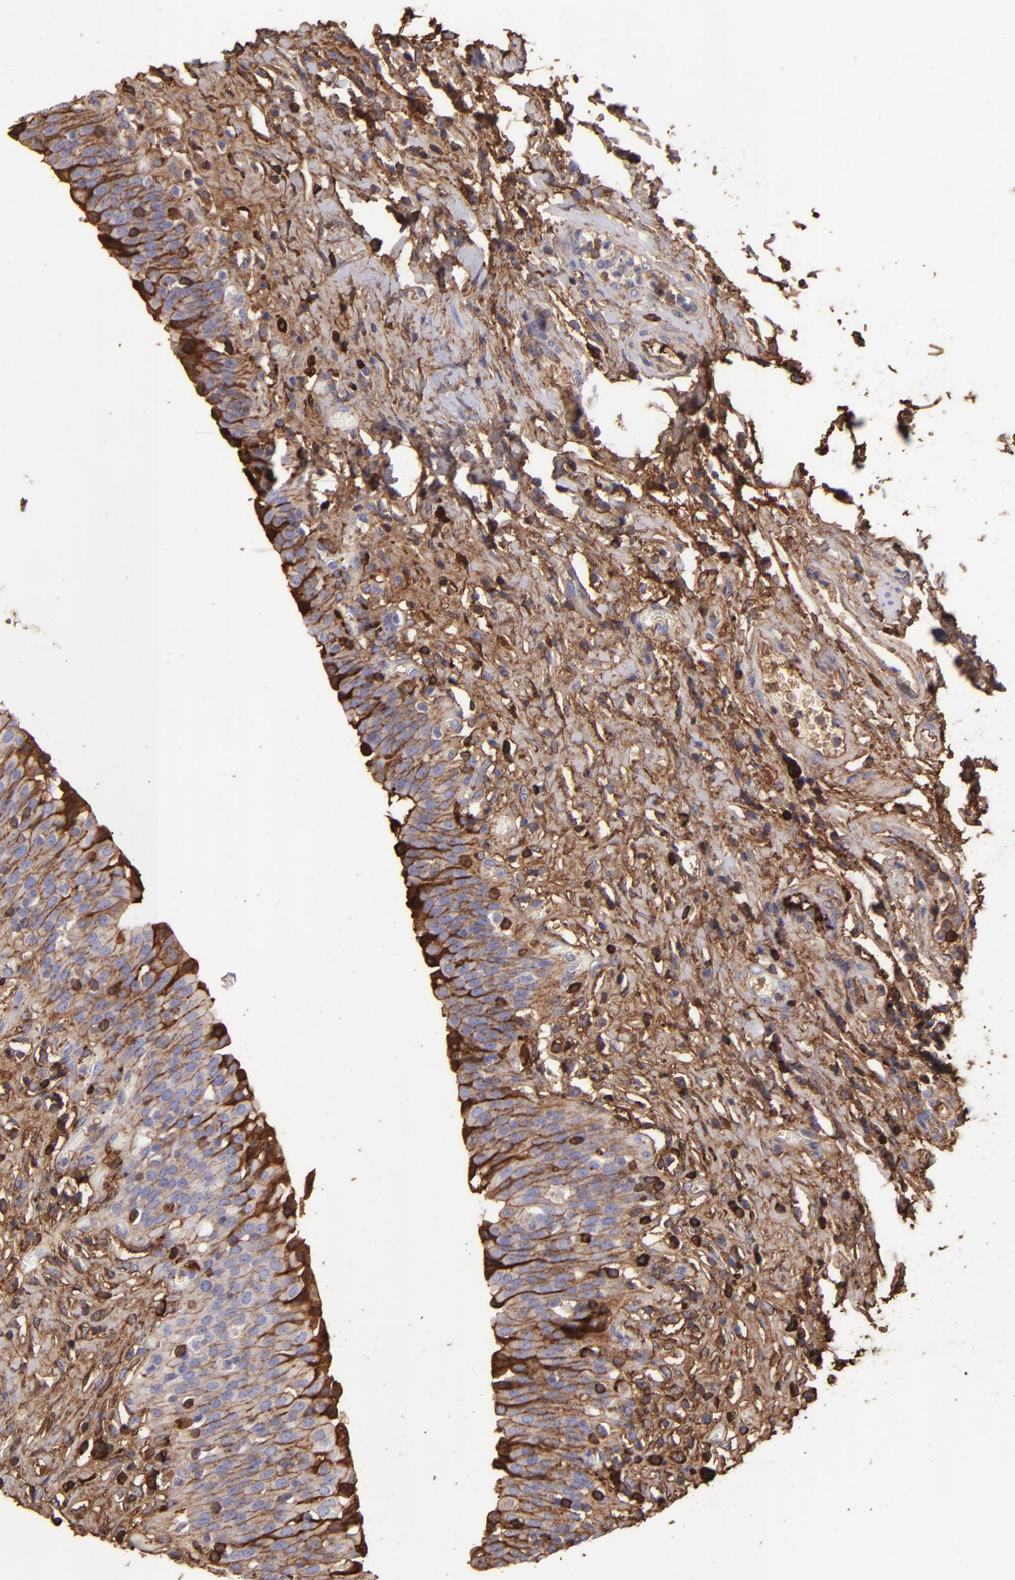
{"staining": {"intensity": "weak", "quantity": ">75%", "location": "cytoplasmic/membranous"}, "tissue": "urinary bladder", "cell_type": "Urothelial cells", "image_type": "normal", "snomed": [{"axis": "morphology", "description": "Normal tissue, NOS"}, {"axis": "topography", "description": "Urinary bladder"}], "caption": "DAB immunohistochemical staining of benign urinary bladder displays weak cytoplasmic/membranous protein expression in about >75% of urothelial cells. Nuclei are stained in blue.", "gene": "FGB", "patient": {"sex": "male", "age": 51}}